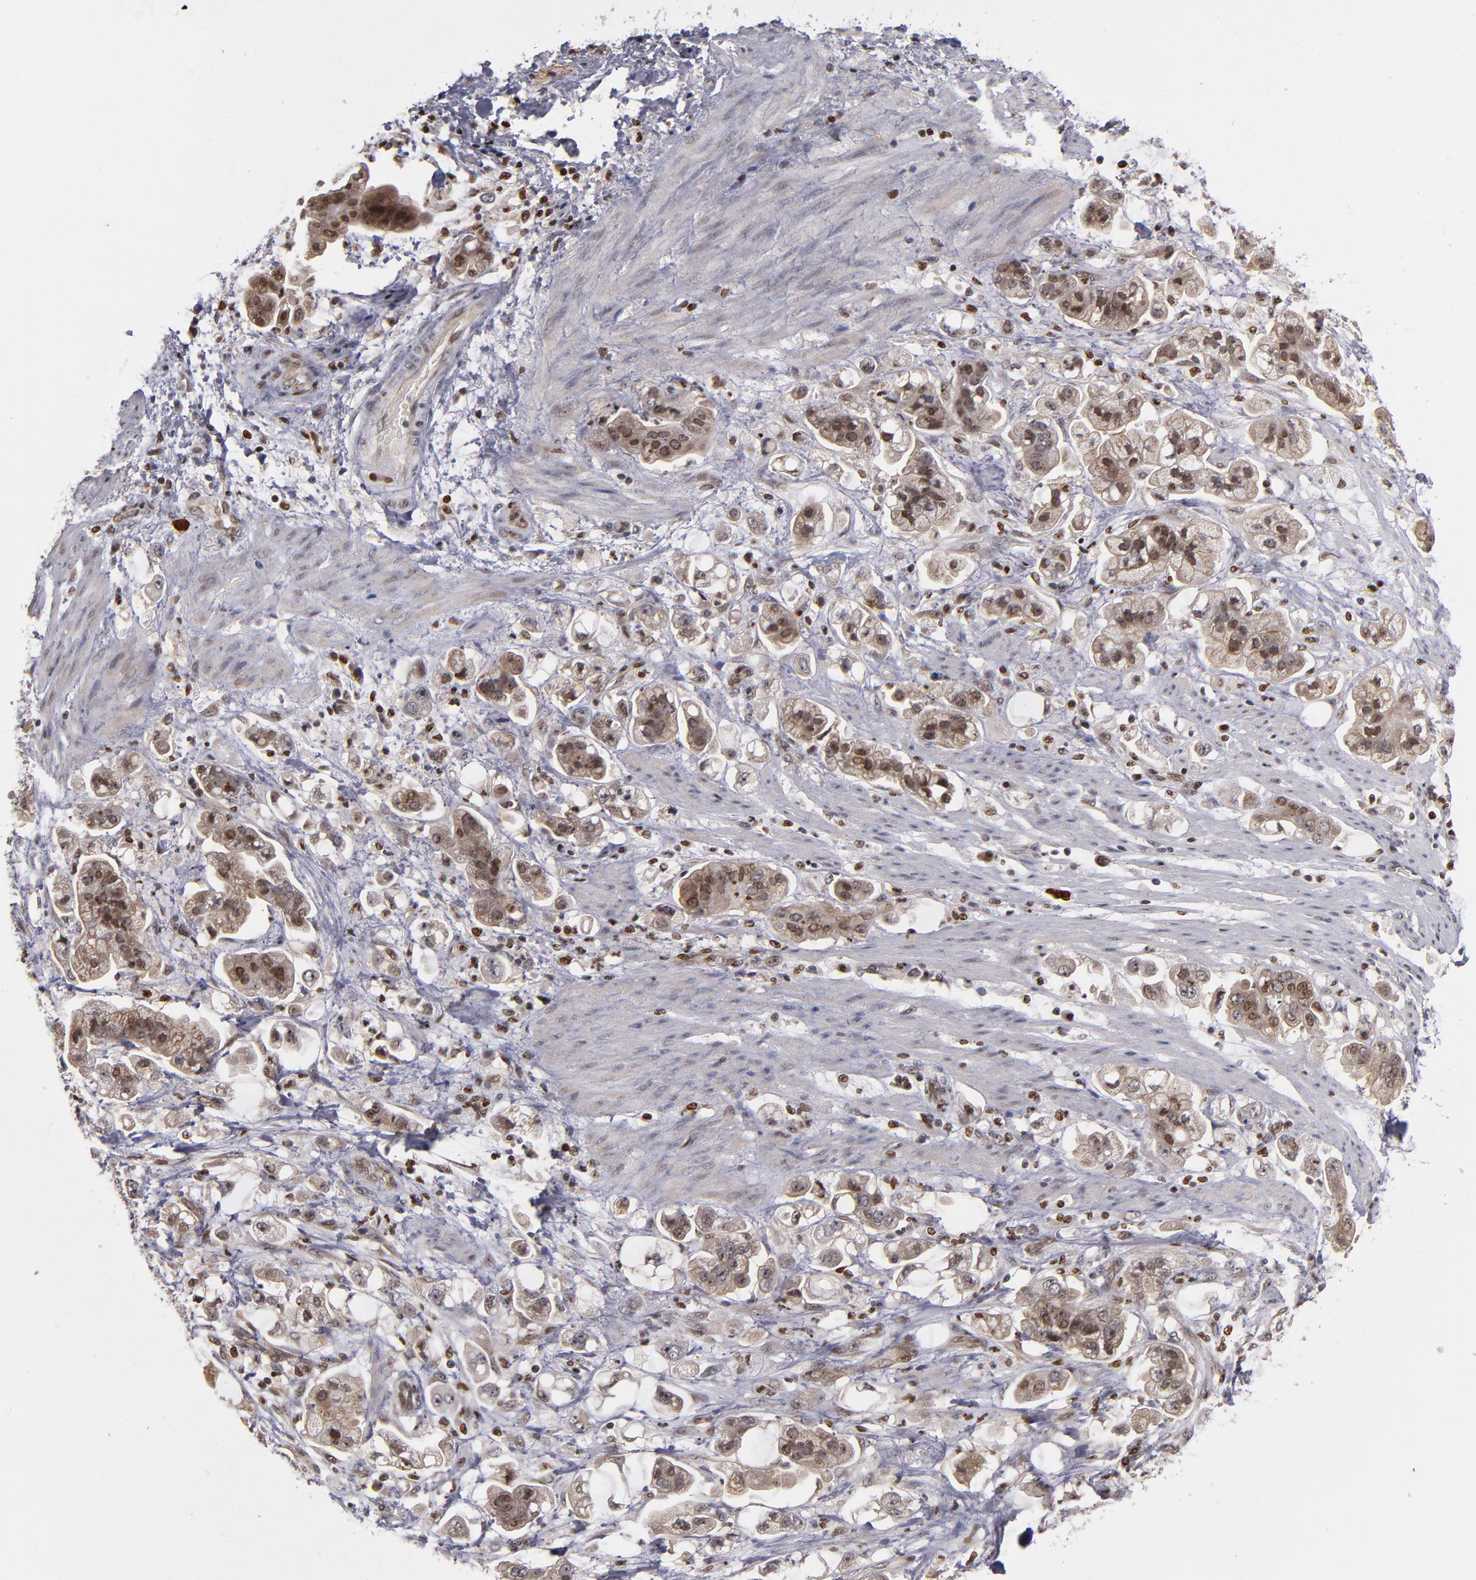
{"staining": {"intensity": "weak", "quantity": "<25%", "location": "nuclear"}, "tissue": "stomach cancer", "cell_type": "Tumor cells", "image_type": "cancer", "snomed": [{"axis": "morphology", "description": "Adenocarcinoma, NOS"}, {"axis": "topography", "description": "Stomach"}], "caption": "High power microscopy histopathology image of an immunohistochemistry (IHC) histopathology image of stomach adenocarcinoma, revealing no significant staining in tumor cells.", "gene": "KDM6A", "patient": {"sex": "male", "age": 62}}